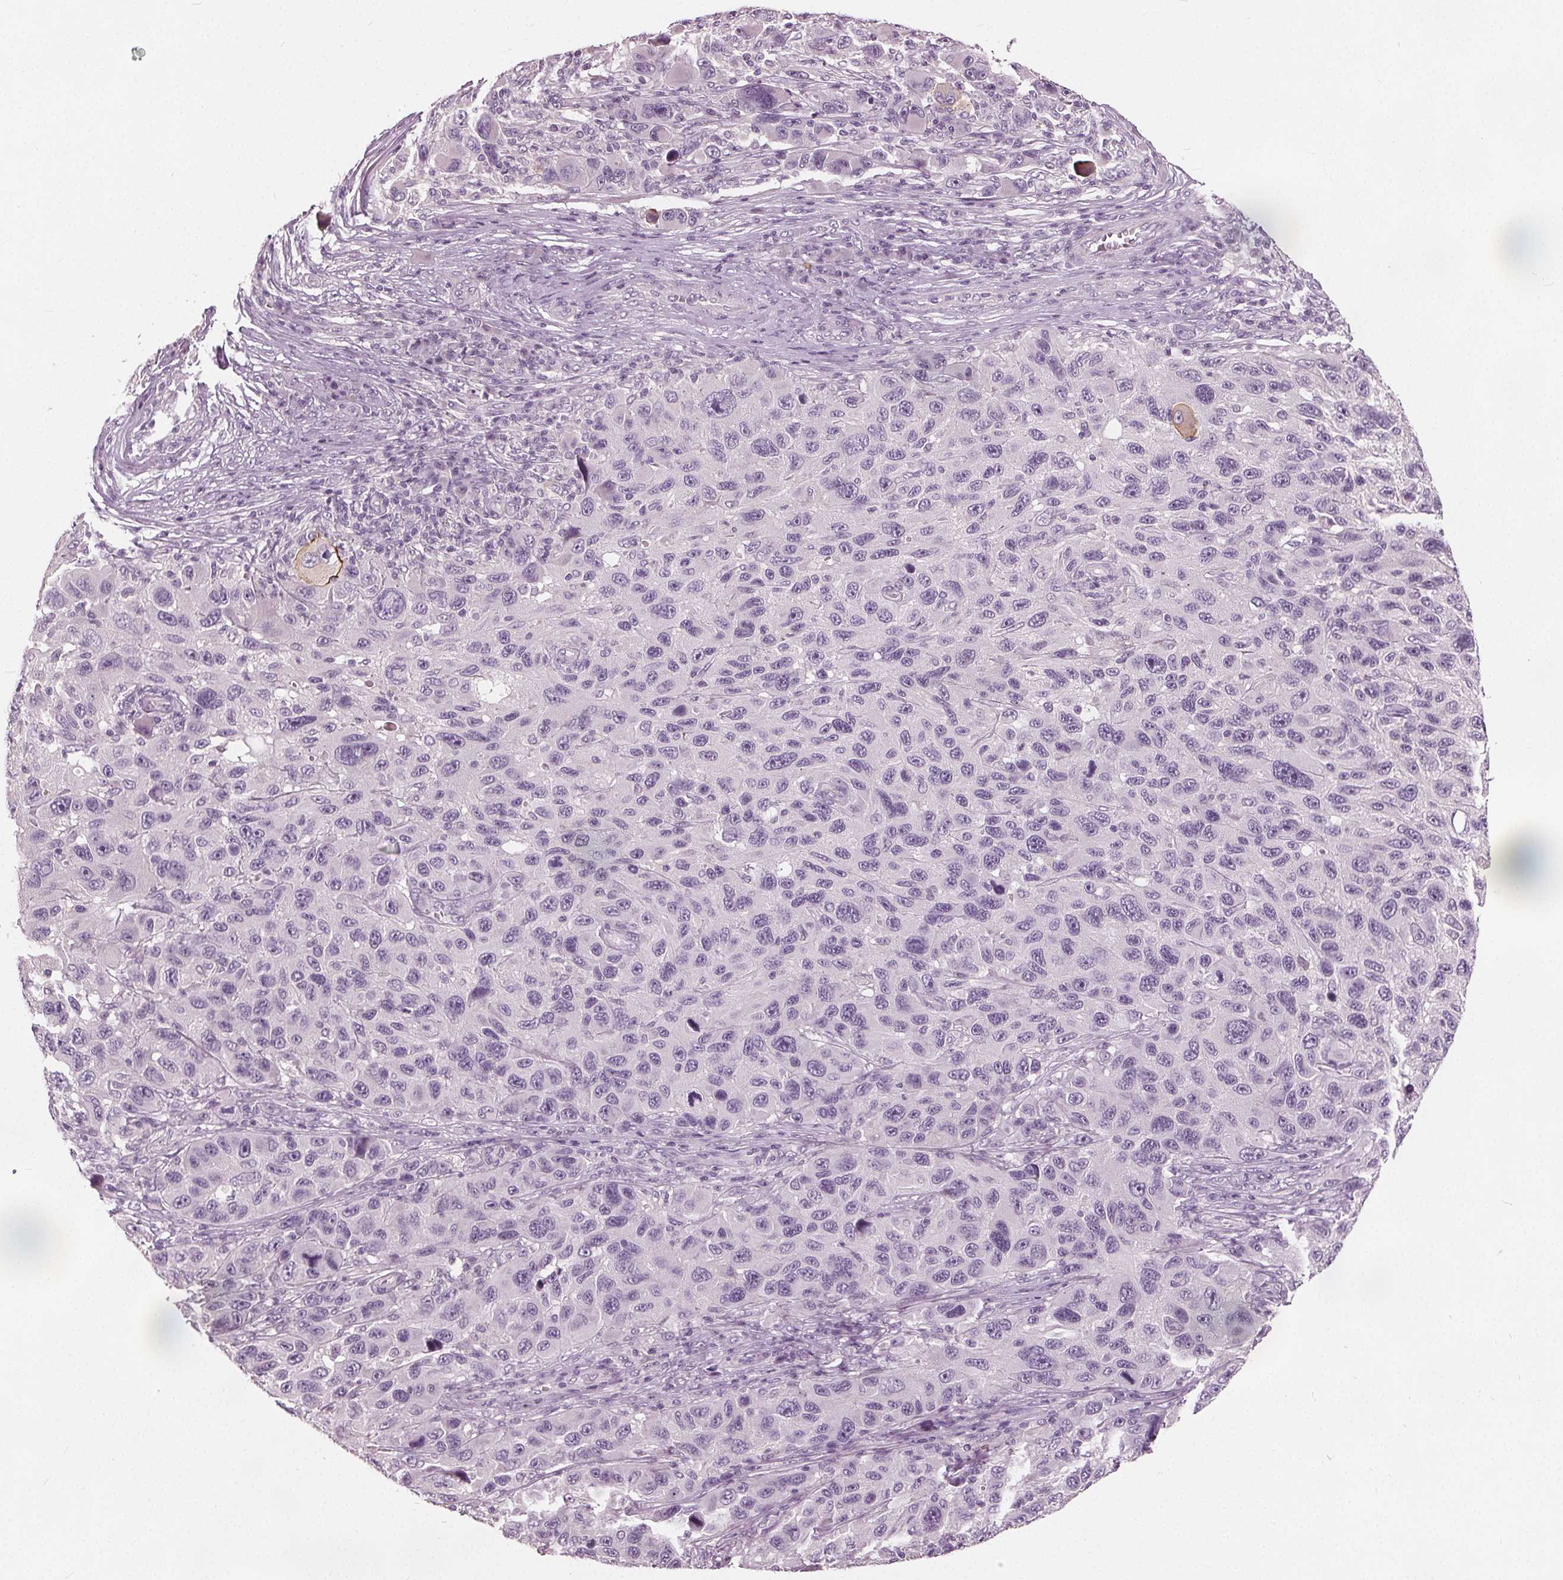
{"staining": {"intensity": "negative", "quantity": "none", "location": "none"}, "tissue": "melanoma", "cell_type": "Tumor cells", "image_type": "cancer", "snomed": [{"axis": "morphology", "description": "Malignant melanoma, NOS"}, {"axis": "topography", "description": "Skin"}], "caption": "High power microscopy image of an immunohistochemistry histopathology image of melanoma, revealing no significant staining in tumor cells. (DAB (3,3'-diaminobenzidine) IHC, high magnification).", "gene": "TKFC", "patient": {"sex": "male", "age": 53}}